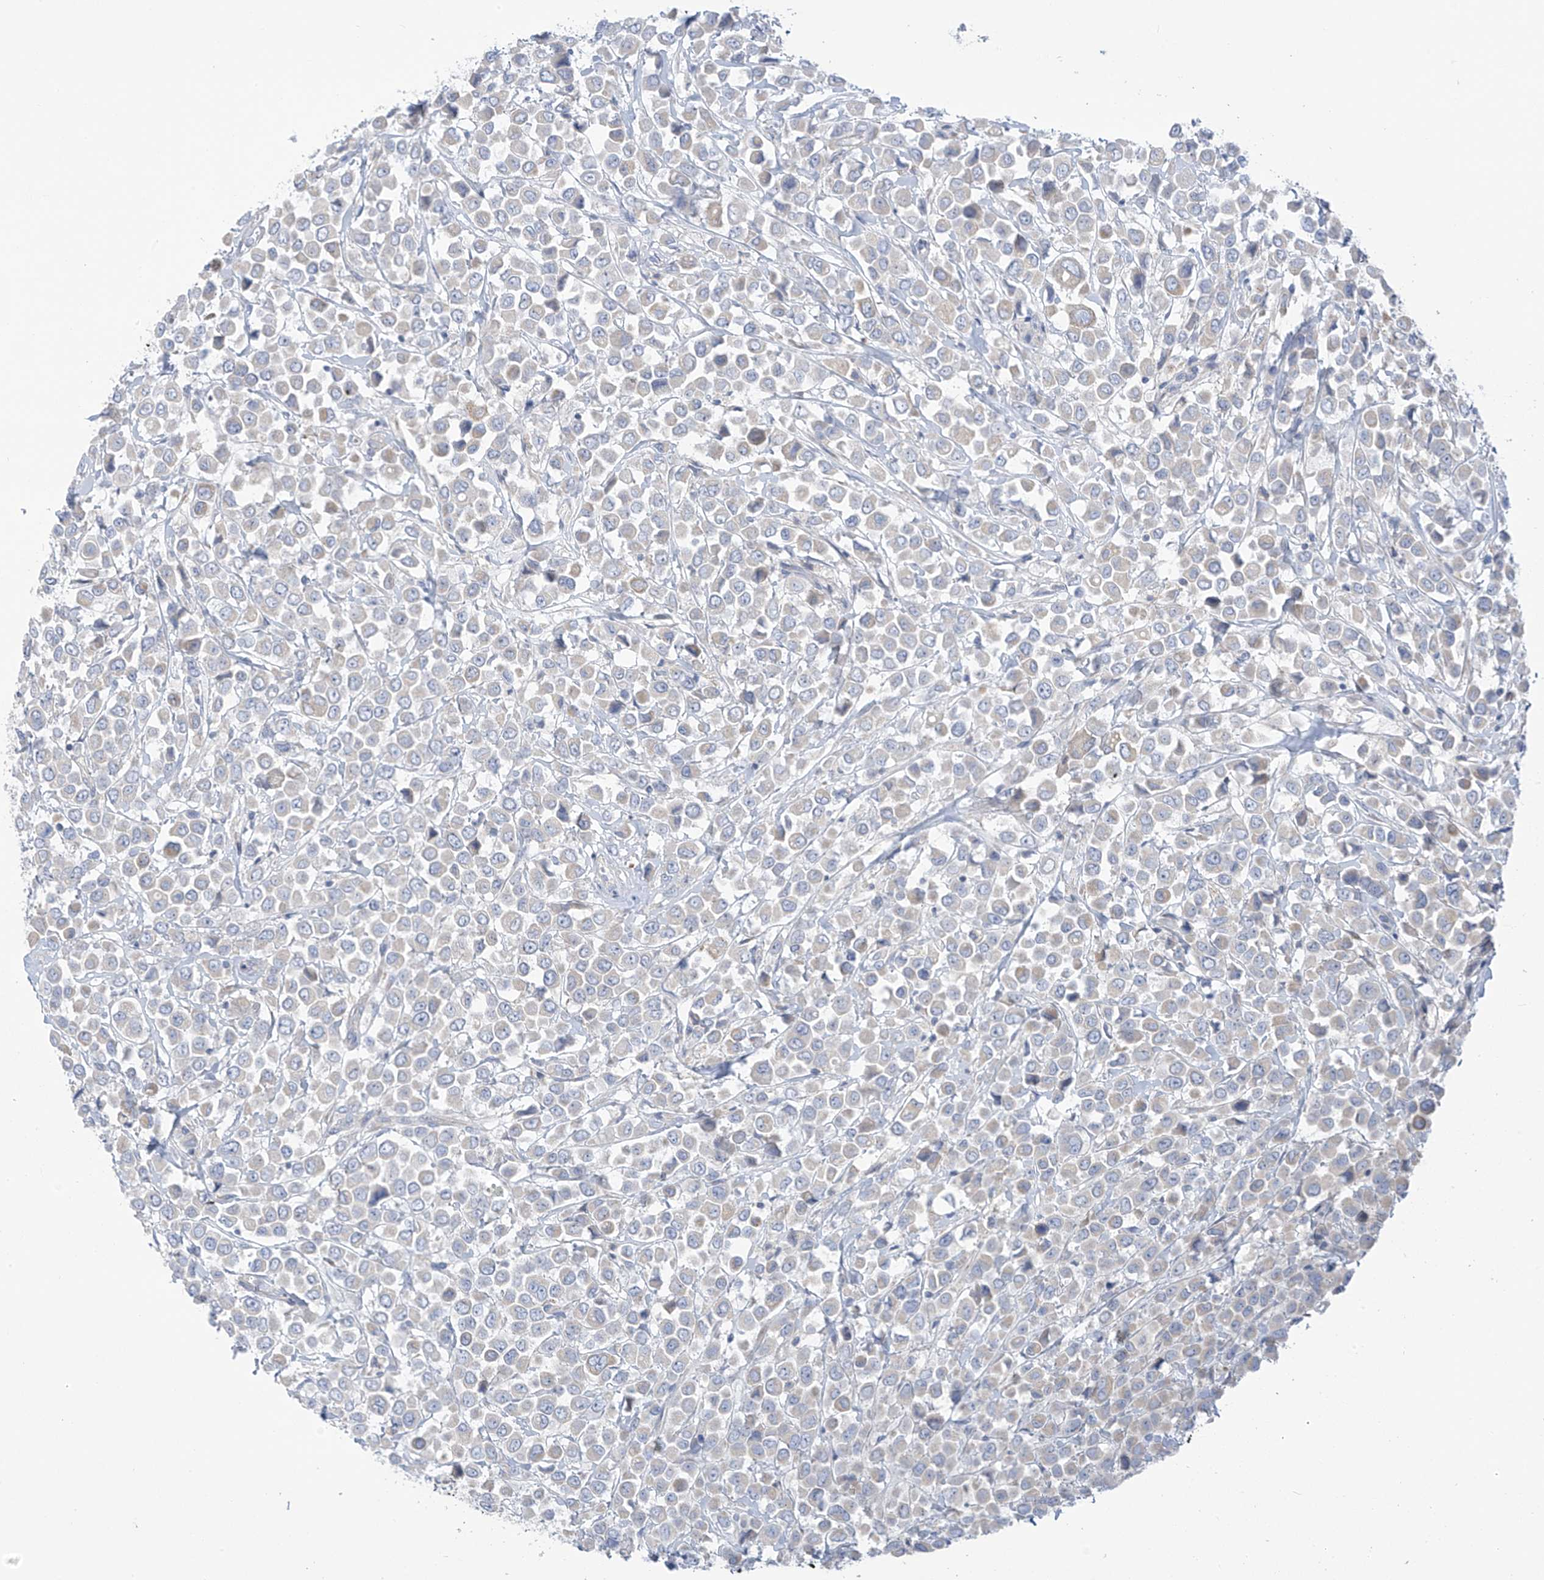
{"staining": {"intensity": "negative", "quantity": "none", "location": "none"}, "tissue": "breast cancer", "cell_type": "Tumor cells", "image_type": "cancer", "snomed": [{"axis": "morphology", "description": "Duct carcinoma"}, {"axis": "topography", "description": "Breast"}], "caption": "The photomicrograph reveals no staining of tumor cells in breast infiltrating ductal carcinoma. The staining was performed using DAB (3,3'-diaminobenzidine) to visualize the protein expression in brown, while the nuclei were stained in blue with hematoxylin (Magnification: 20x).", "gene": "SLC6A12", "patient": {"sex": "female", "age": 61}}